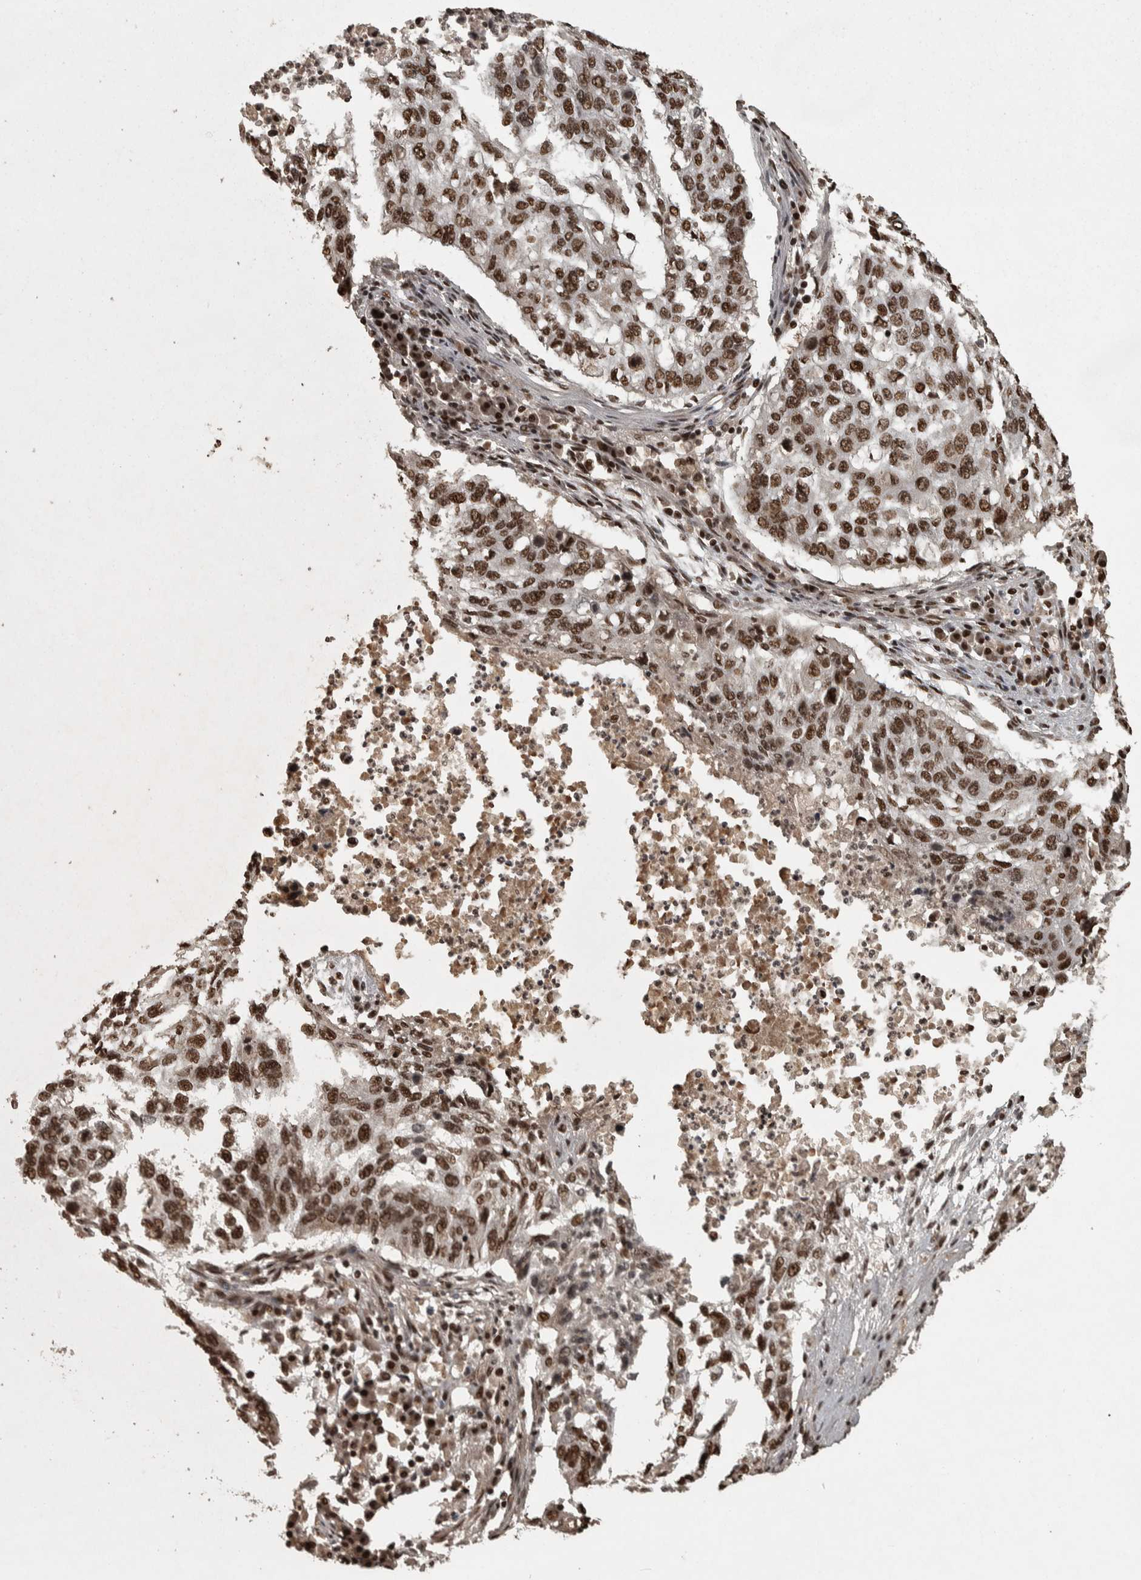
{"staining": {"intensity": "strong", "quantity": ">75%", "location": "nuclear"}, "tissue": "lung cancer", "cell_type": "Tumor cells", "image_type": "cancer", "snomed": [{"axis": "morphology", "description": "Squamous cell carcinoma, NOS"}, {"axis": "topography", "description": "Lung"}], "caption": "The image reveals a brown stain indicating the presence of a protein in the nuclear of tumor cells in lung cancer. (brown staining indicates protein expression, while blue staining denotes nuclei).", "gene": "ZFHX4", "patient": {"sex": "female", "age": 63}}